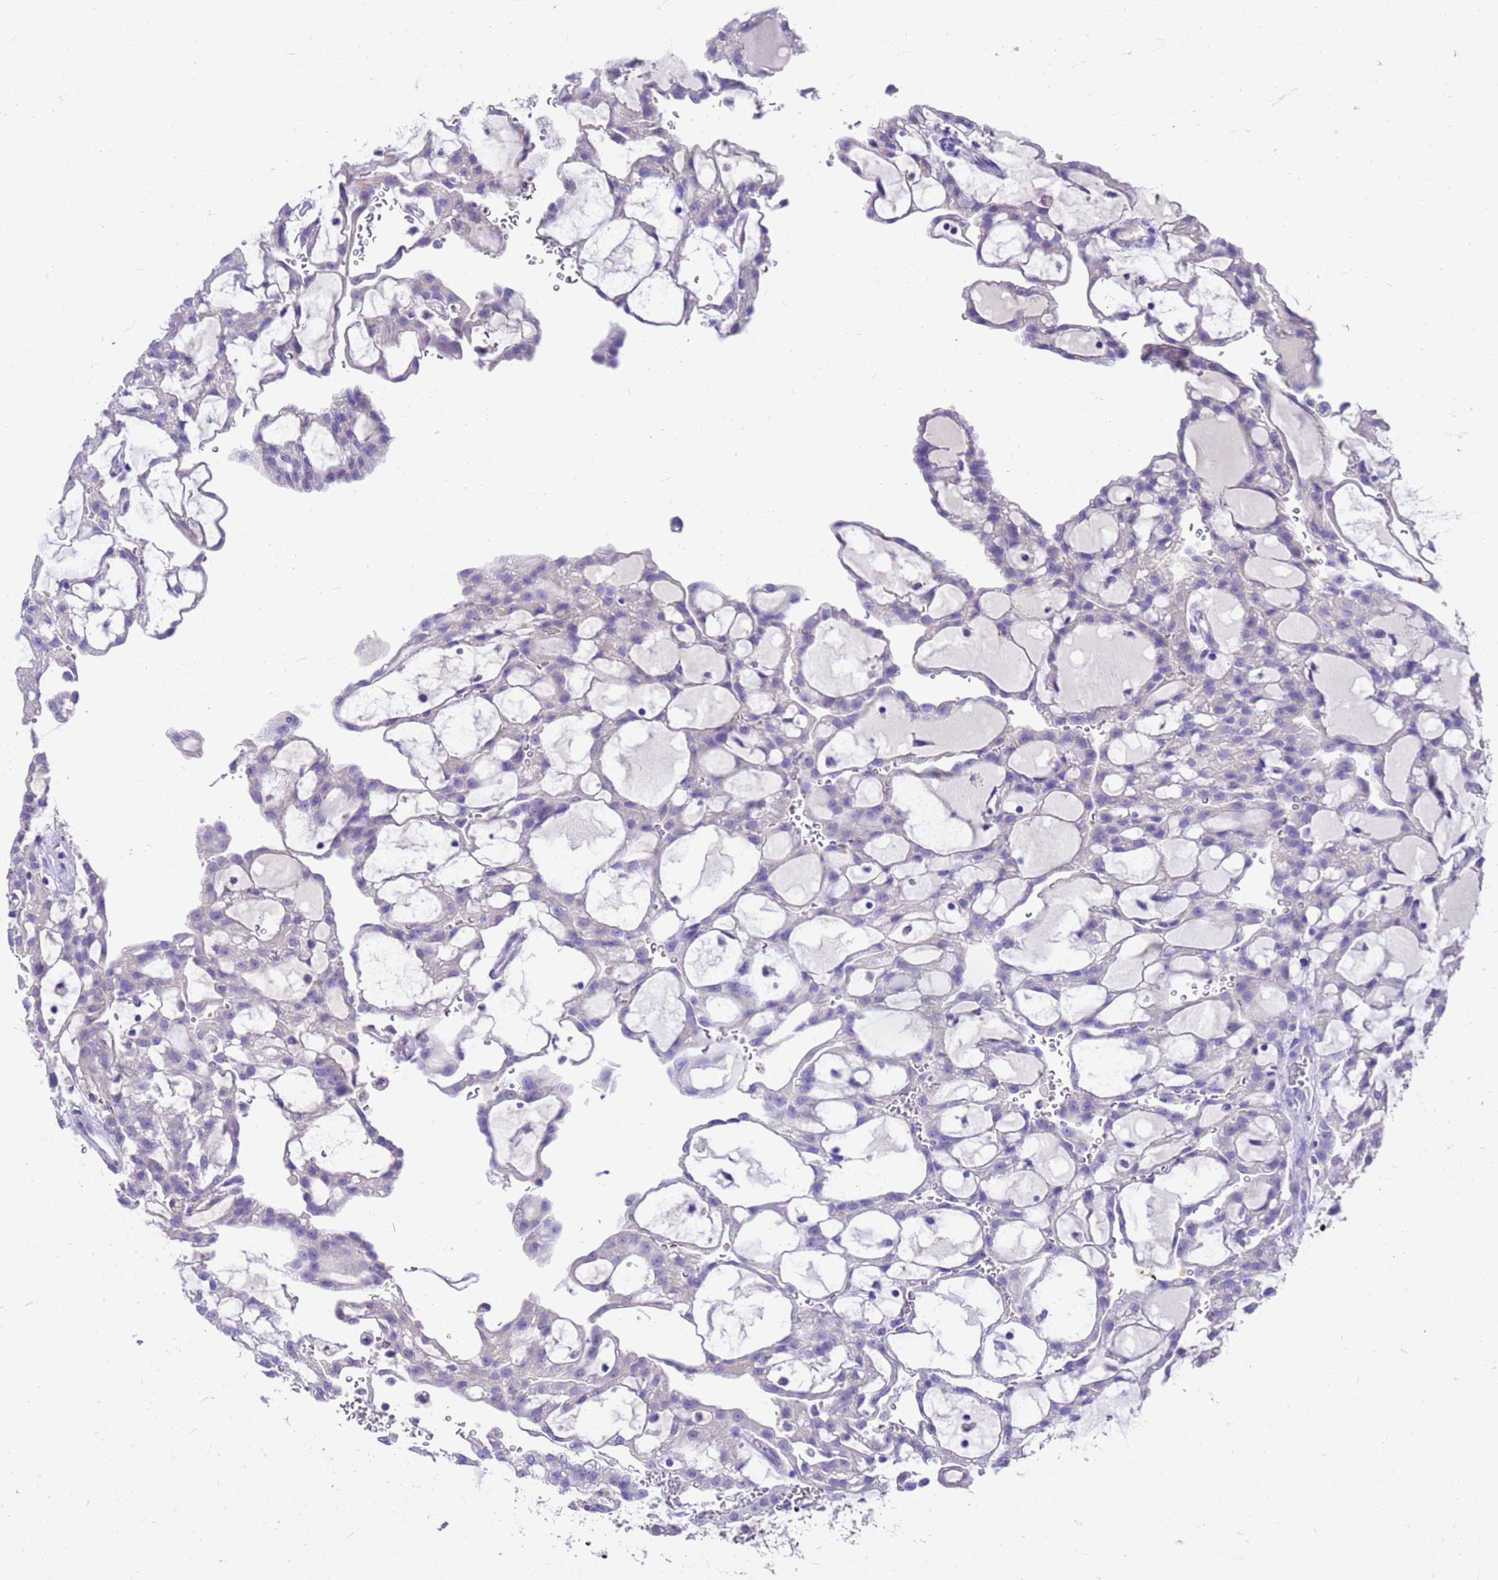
{"staining": {"intensity": "negative", "quantity": "none", "location": "none"}, "tissue": "renal cancer", "cell_type": "Tumor cells", "image_type": "cancer", "snomed": [{"axis": "morphology", "description": "Adenocarcinoma, NOS"}, {"axis": "topography", "description": "Kidney"}], "caption": "An immunohistochemistry histopathology image of renal cancer is shown. There is no staining in tumor cells of renal cancer.", "gene": "MS4A13", "patient": {"sex": "male", "age": 63}}